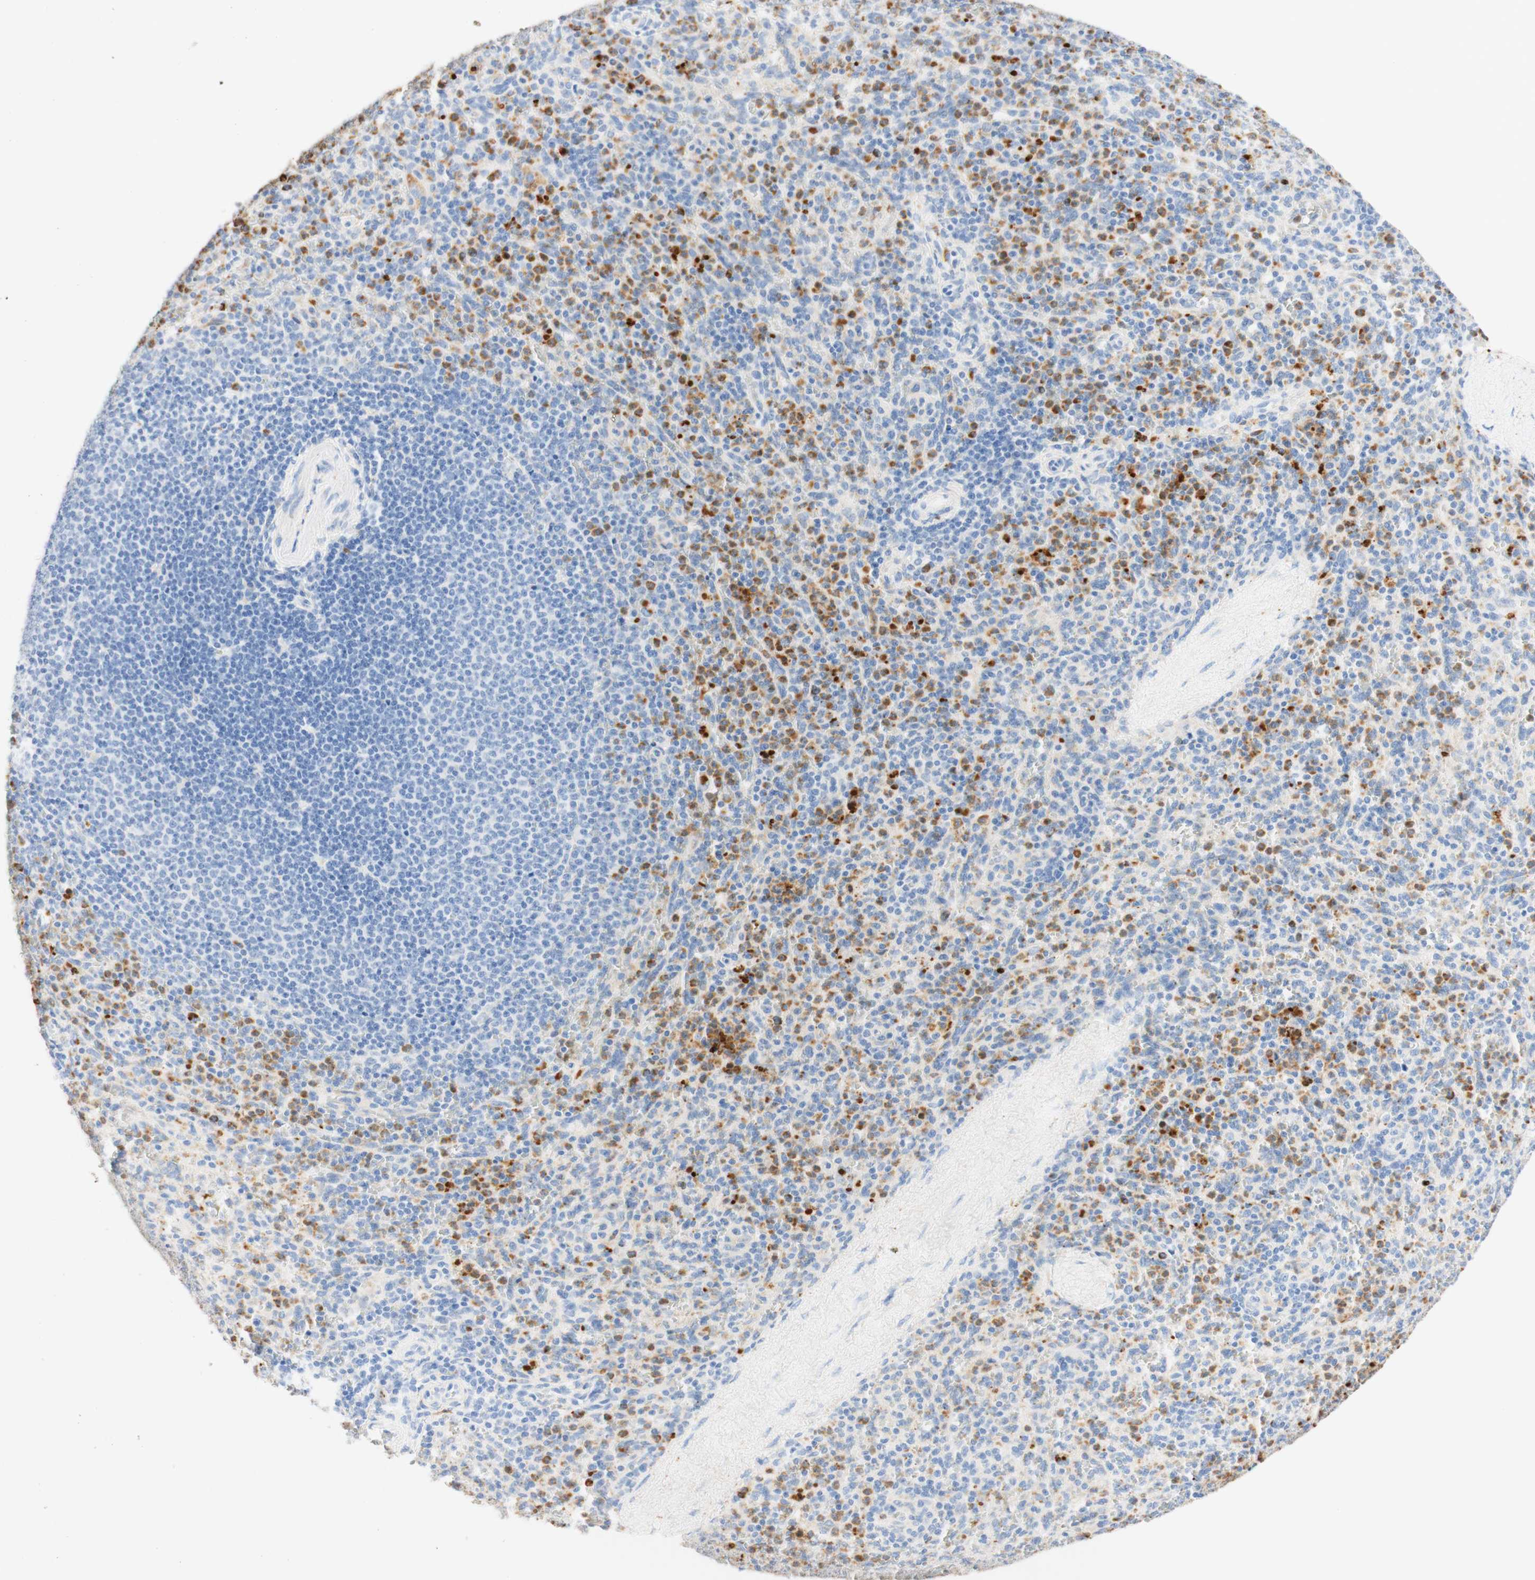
{"staining": {"intensity": "moderate", "quantity": "25%-75%", "location": "cytoplasmic/membranous"}, "tissue": "spleen", "cell_type": "Cells in red pulp", "image_type": "normal", "snomed": [{"axis": "morphology", "description": "Normal tissue, NOS"}, {"axis": "topography", "description": "Spleen"}], "caption": "Immunohistochemical staining of benign human spleen demonstrates 25%-75% levels of moderate cytoplasmic/membranous protein positivity in approximately 25%-75% of cells in red pulp.", "gene": "CD63", "patient": {"sex": "male", "age": 36}}